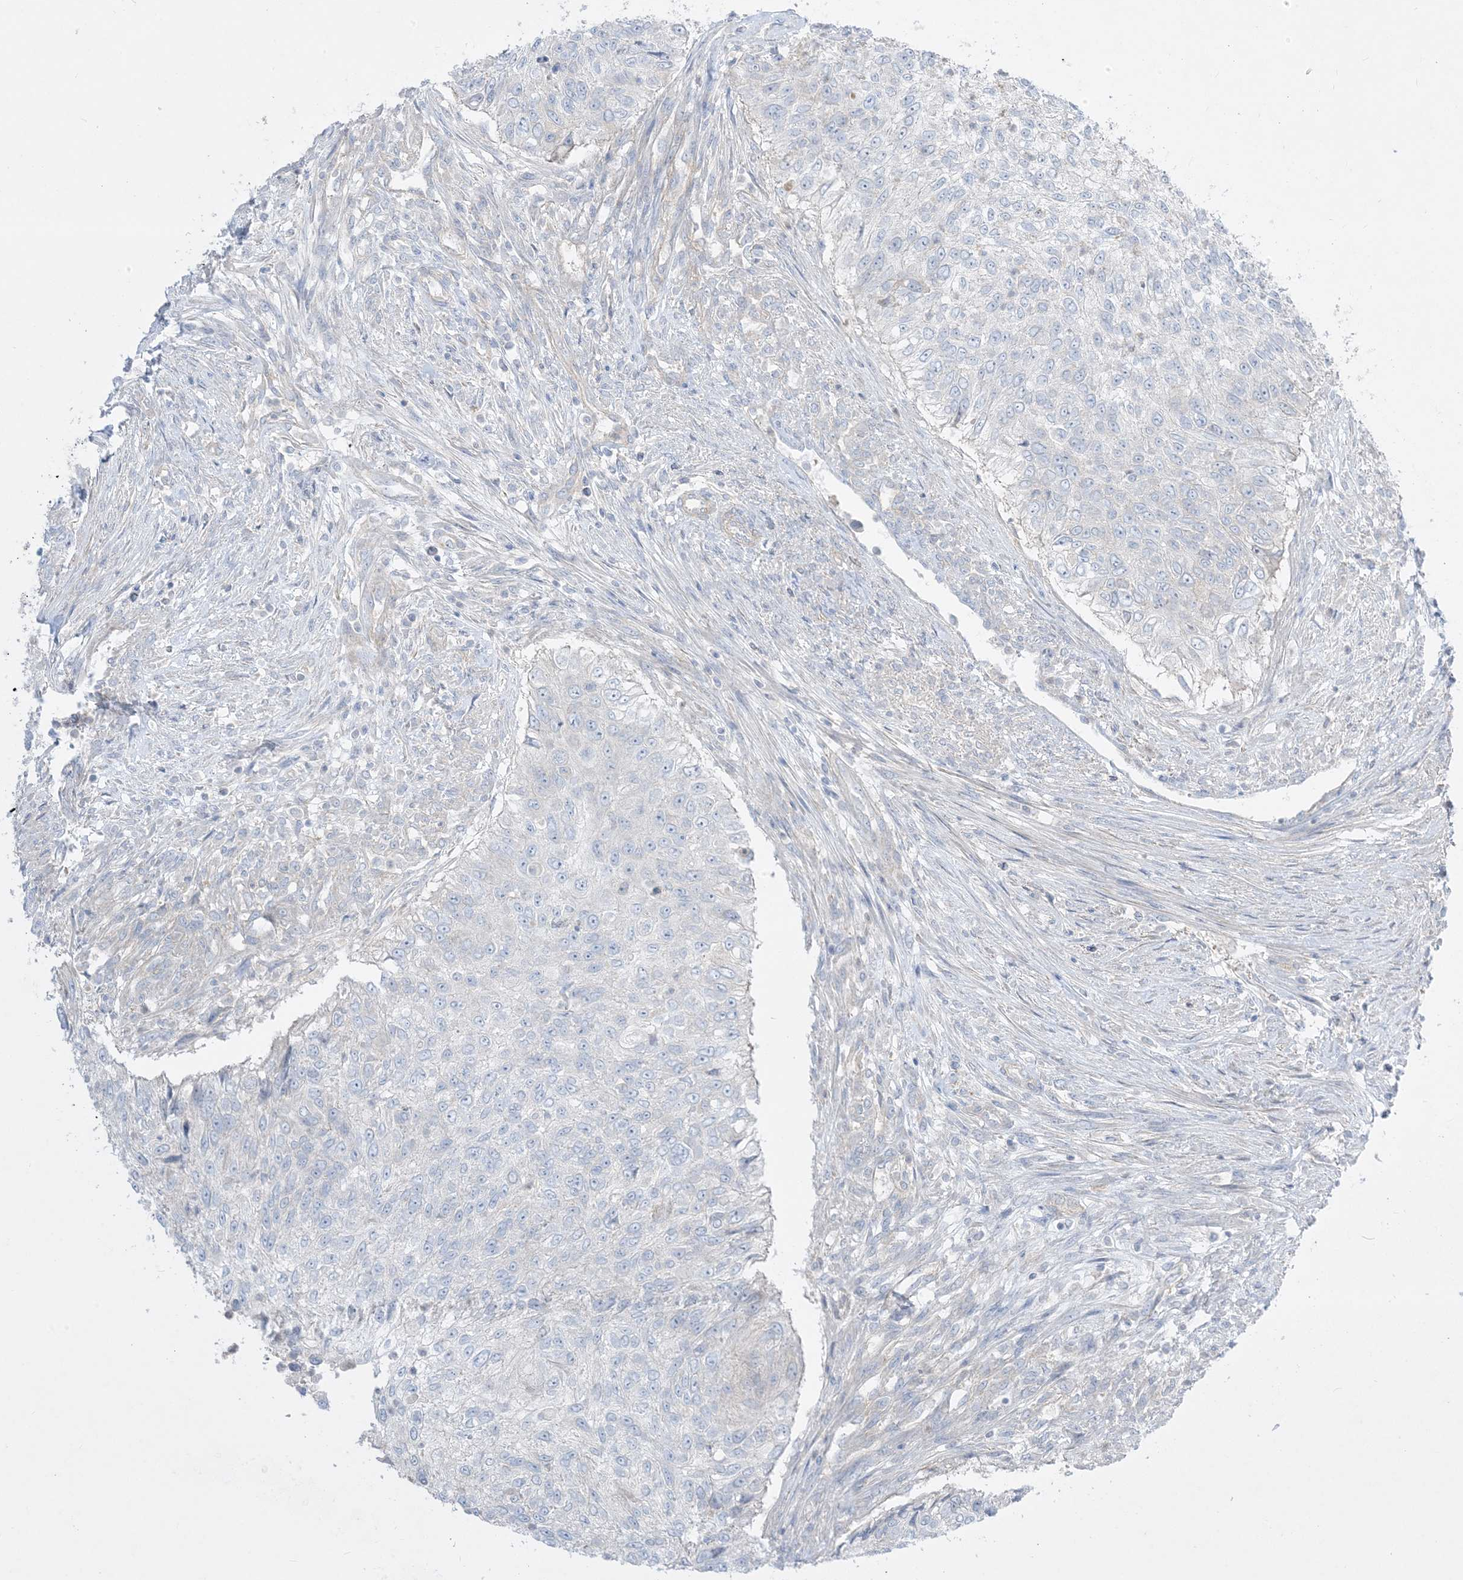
{"staining": {"intensity": "negative", "quantity": "none", "location": "none"}, "tissue": "urothelial cancer", "cell_type": "Tumor cells", "image_type": "cancer", "snomed": [{"axis": "morphology", "description": "Urothelial carcinoma, High grade"}, {"axis": "topography", "description": "Urinary bladder"}], "caption": "Immunohistochemistry micrograph of urothelial cancer stained for a protein (brown), which demonstrates no staining in tumor cells.", "gene": "ARHGEF9", "patient": {"sex": "female", "age": 60}}